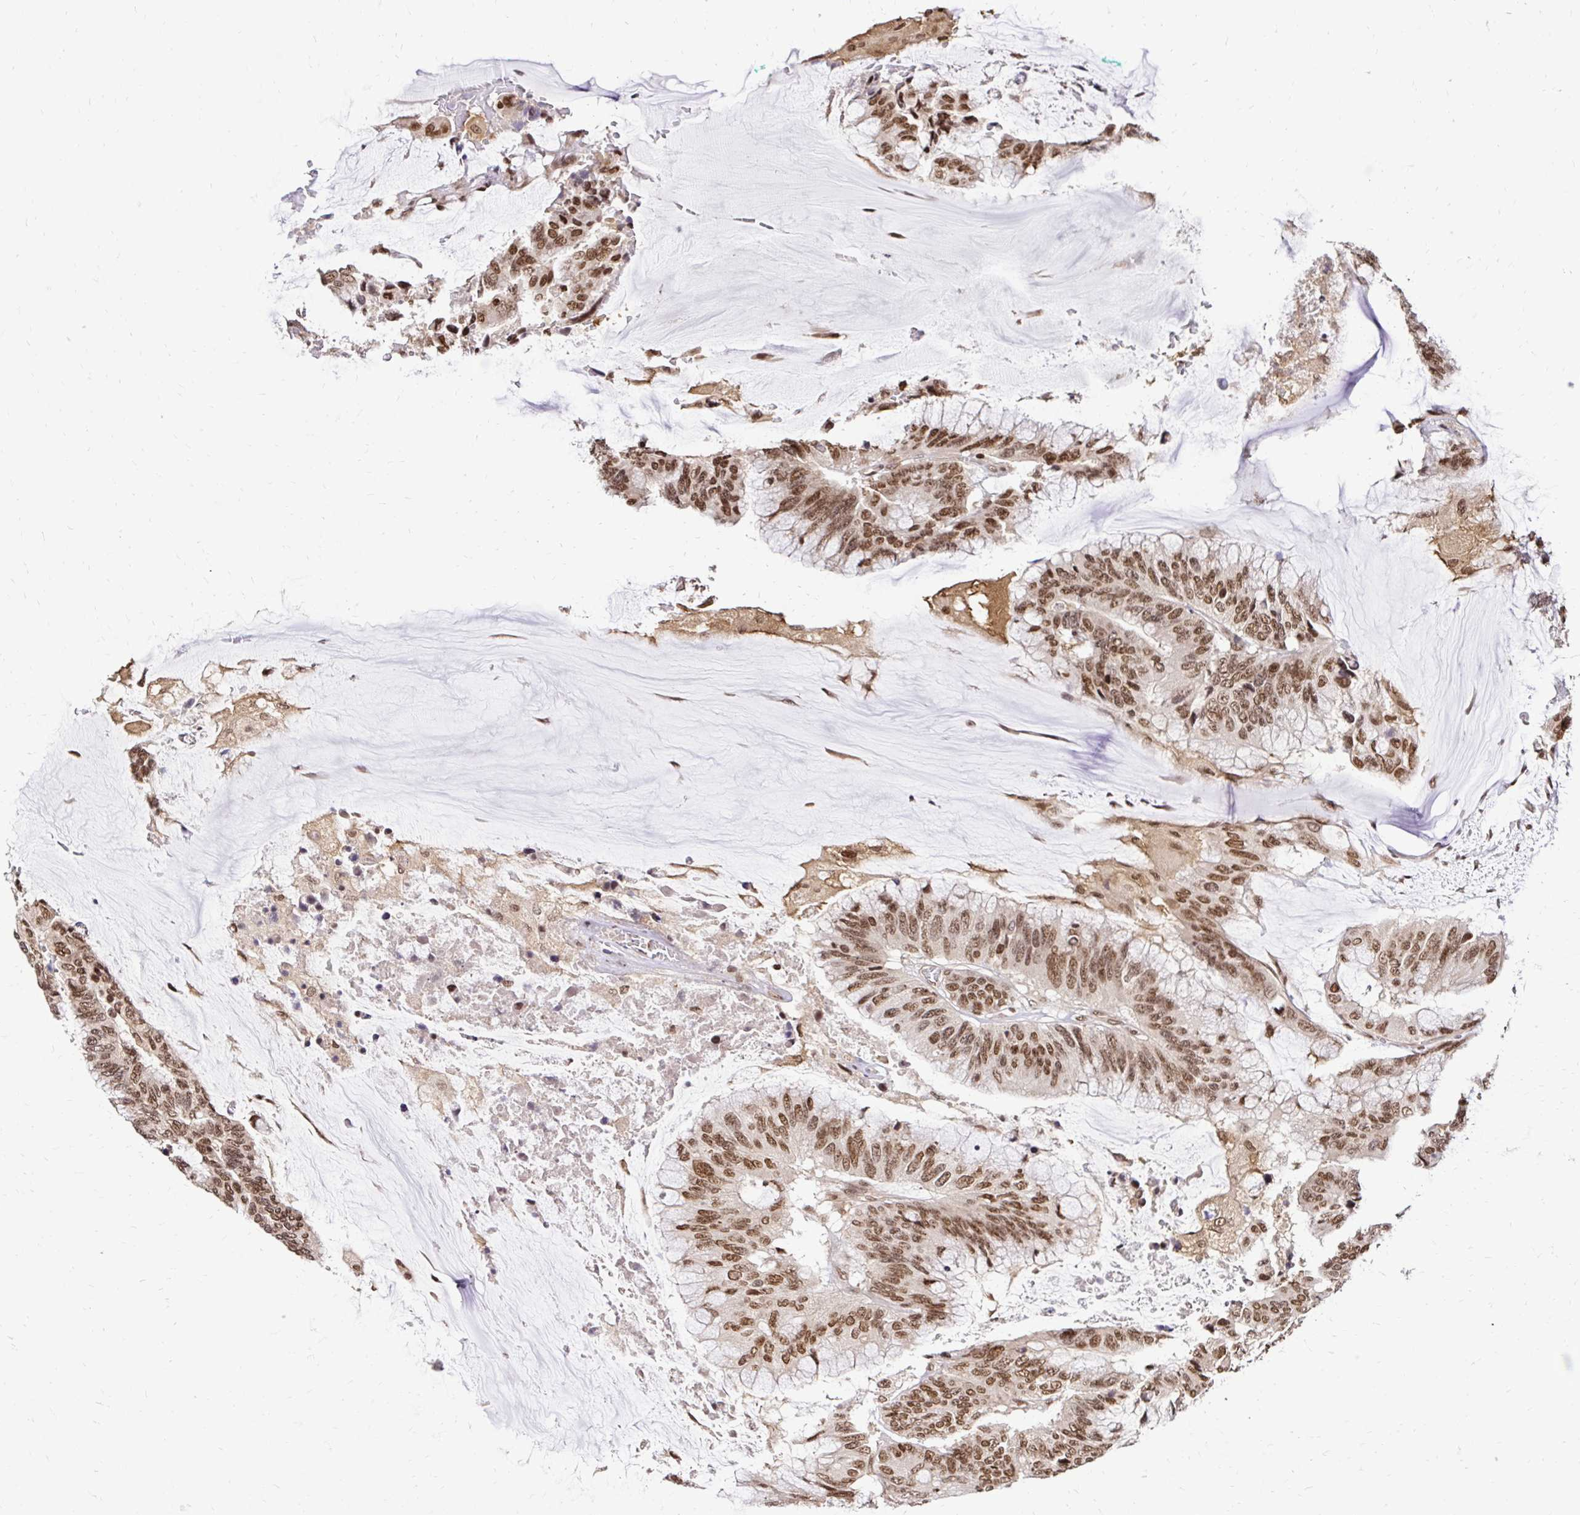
{"staining": {"intensity": "moderate", "quantity": ">75%", "location": "nuclear"}, "tissue": "colorectal cancer", "cell_type": "Tumor cells", "image_type": "cancer", "snomed": [{"axis": "morphology", "description": "Adenocarcinoma, NOS"}, {"axis": "topography", "description": "Rectum"}], "caption": "High-power microscopy captured an IHC image of colorectal cancer, revealing moderate nuclear positivity in approximately >75% of tumor cells.", "gene": "GLYR1", "patient": {"sex": "female", "age": 59}}